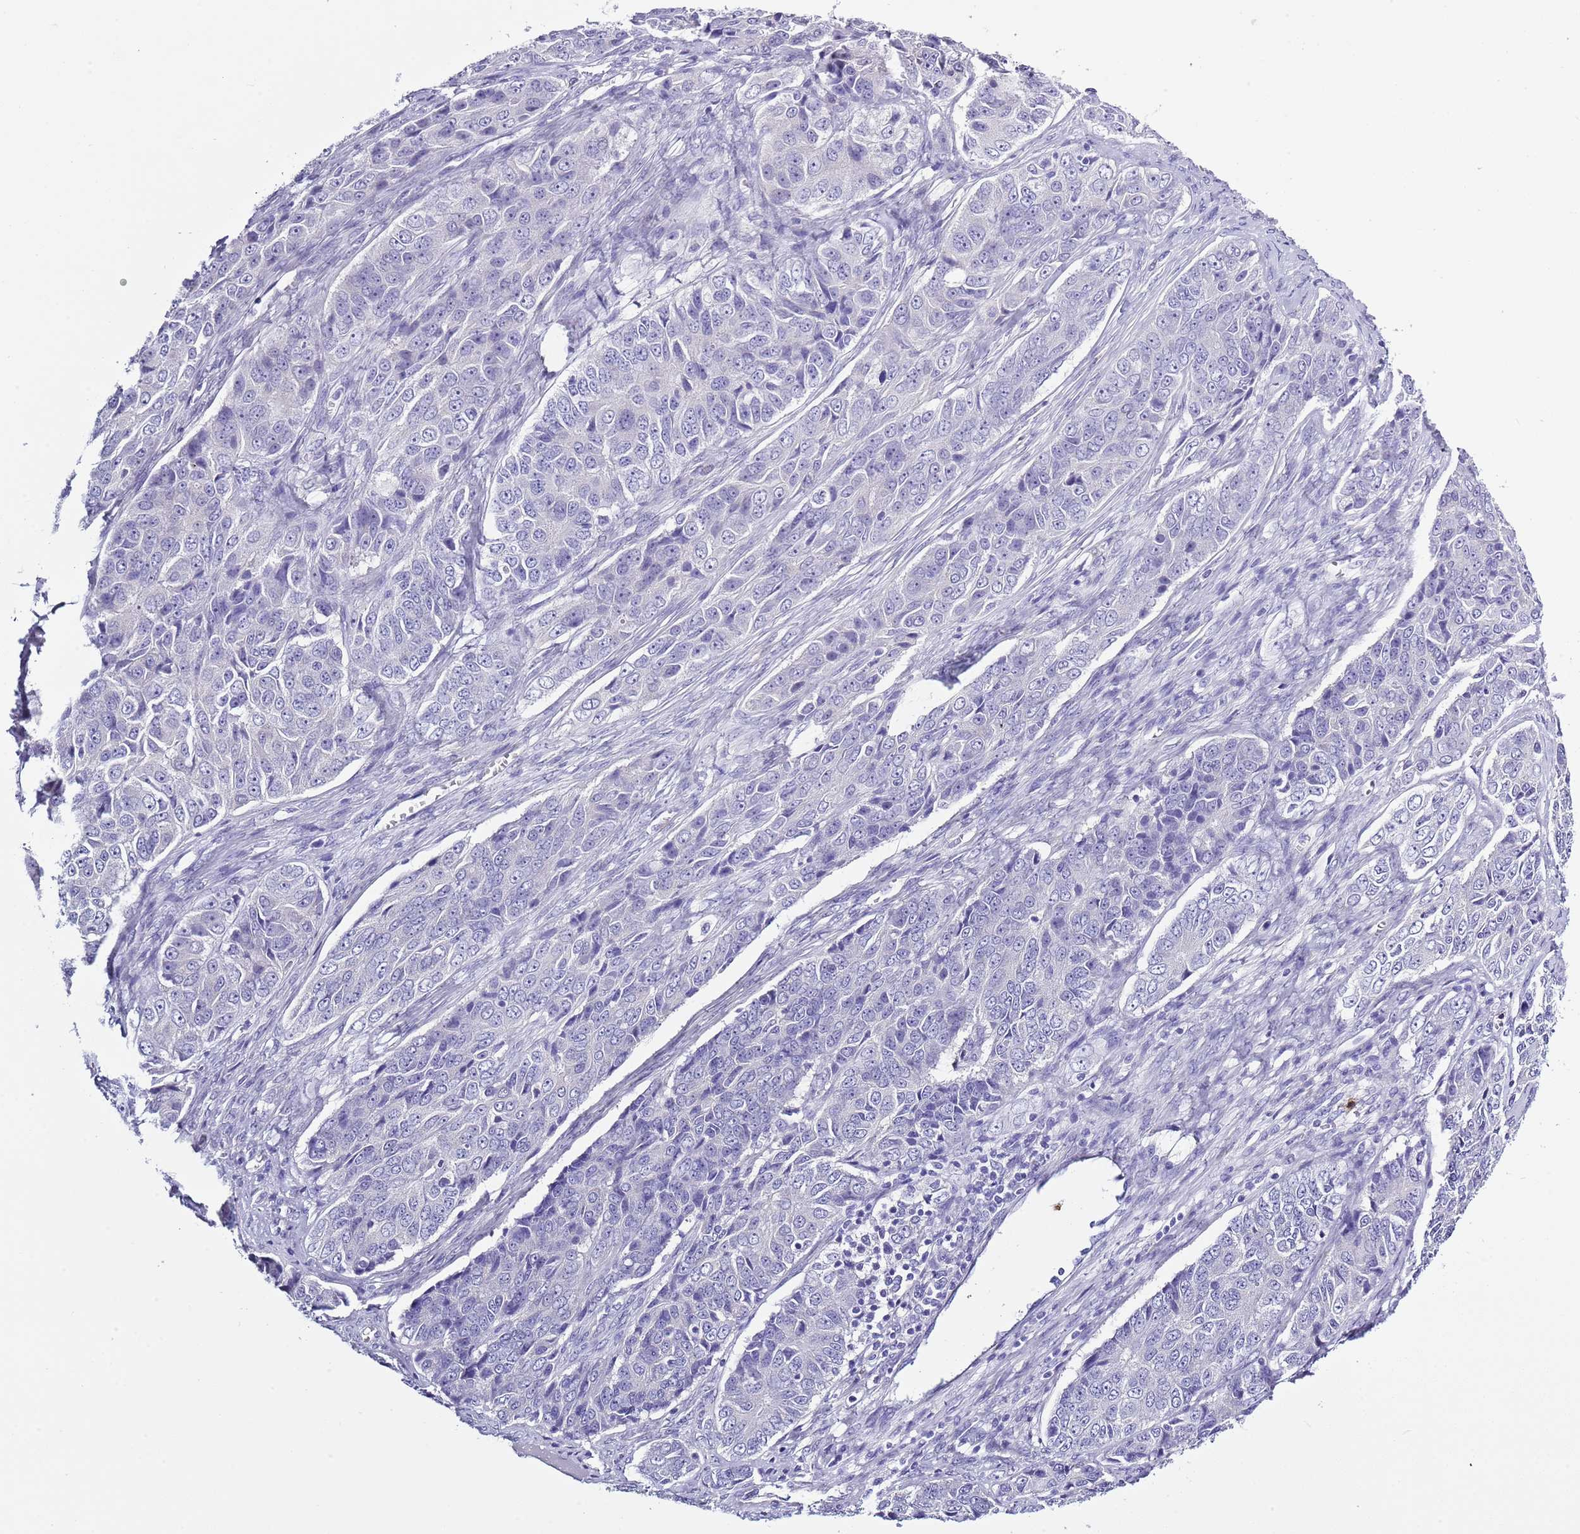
{"staining": {"intensity": "negative", "quantity": "none", "location": "none"}, "tissue": "ovarian cancer", "cell_type": "Tumor cells", "image_type": "cancer", "snomed": [{"axis": "morphology", "description": "Carcinoma, endometroid"}, {"axis": "topography", "description": "Ovary"}], "caption": "Ovarian endometroid carcinoma was stained to show a protein in brown. There is no significant staining in tumor cells. The staining is performed using DAB (3,3'-diaminobenzidine) brown chromogen with nuclei counter-stained in using hematoxylin.", "gene": "ZFP2", "patient": {"sex": "female", "age": 51}}